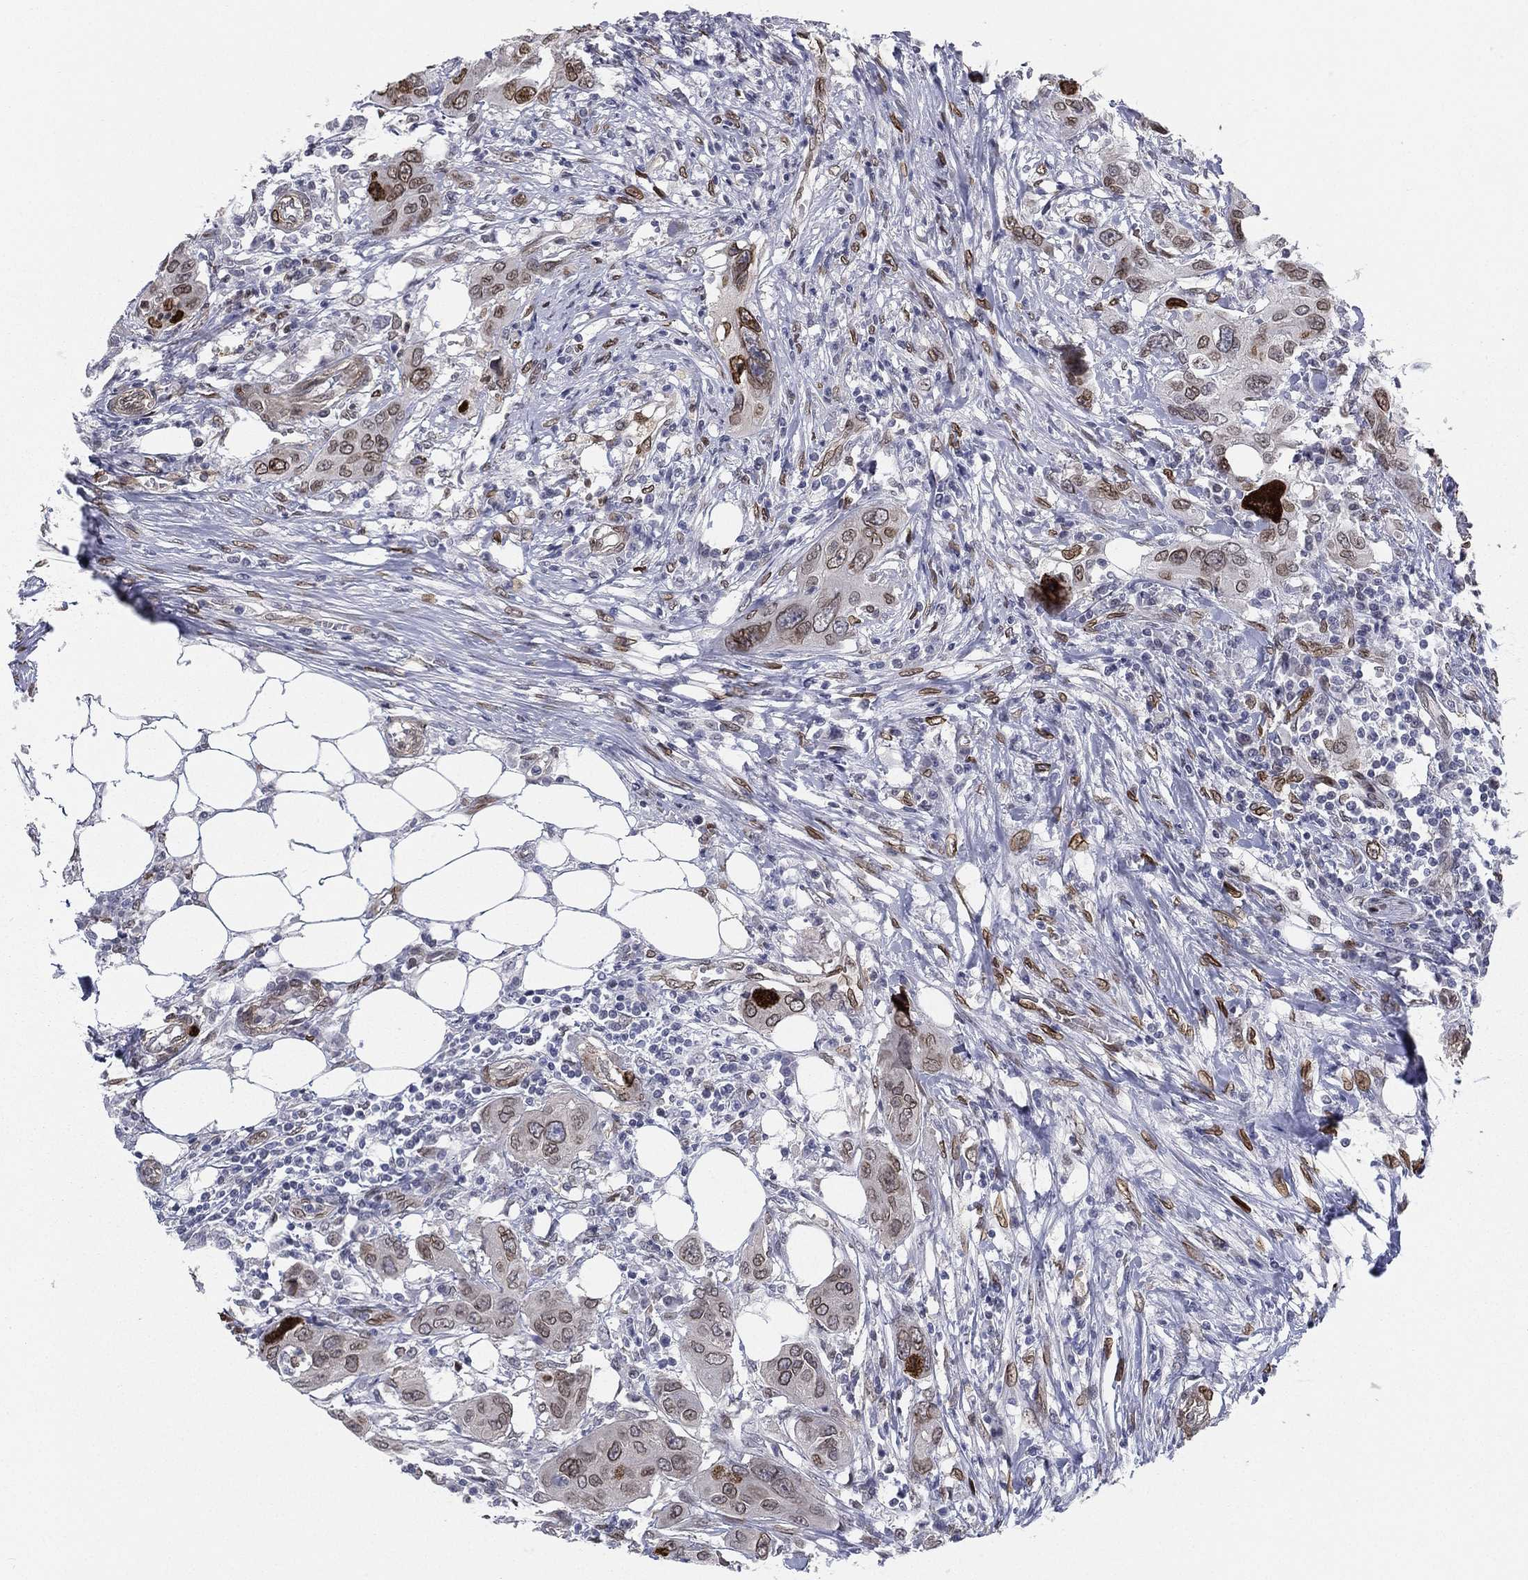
{"staining": {"intensity": "strong", "quantity": "<25%", "location": "nuclear"}, "tissue": "urothelial cancer", "cell_type": "Tumor cells", "image_type": "cancer", "snomed": [{"axis": "morphology", "description": "Urothelial carcinoma, NOS"}, {"axis": "morphology", "description": "Urothelial carcinoma, High grade"}, {"axis": "topography", "description": "Urinary bladder"}], "caption": "About <25% of tumor cells in human urothelial cancer demonstrate strong nuclear protein expression as visualized by brown immunohistochemical staining.", "gene": "LMNB1", "patient": {"sex": "male", "age": 63}}